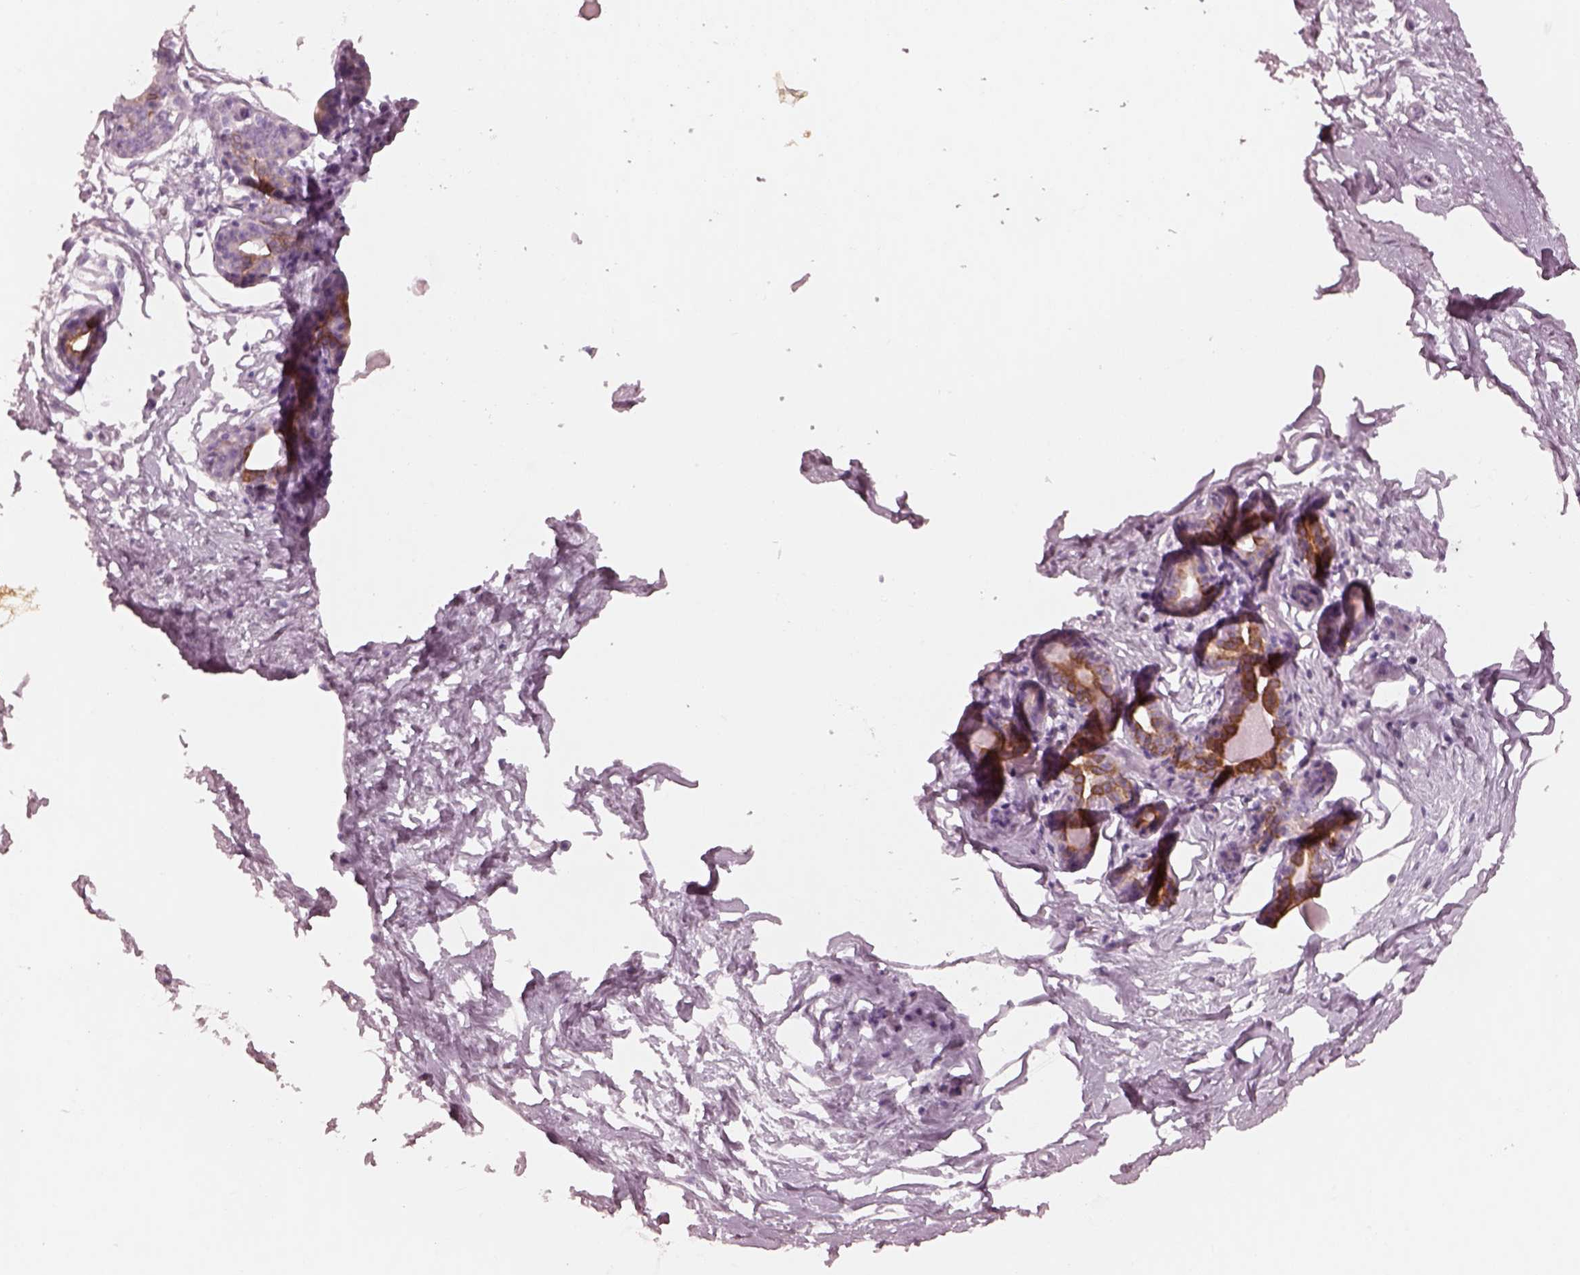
{"staining": {"intensity": "negative", "quantity": "none", "location": "none"}, "tissue": "breast", "cell_type": "Adipocytes", "image_type": "normal", "snomed": [{"axis": "morphology", "description": "Normal tissue, NOS"}, {"axis": "topography", "description": "Breast"}], "caption": "High magnification brightfield microscopy of normal breast stained with DAB (brown) and counterstained with hematoxylin (blue): adipocytes show no significant positivity.", "gene": "PON3", "patient": {"sex": "female", "age": 45}}